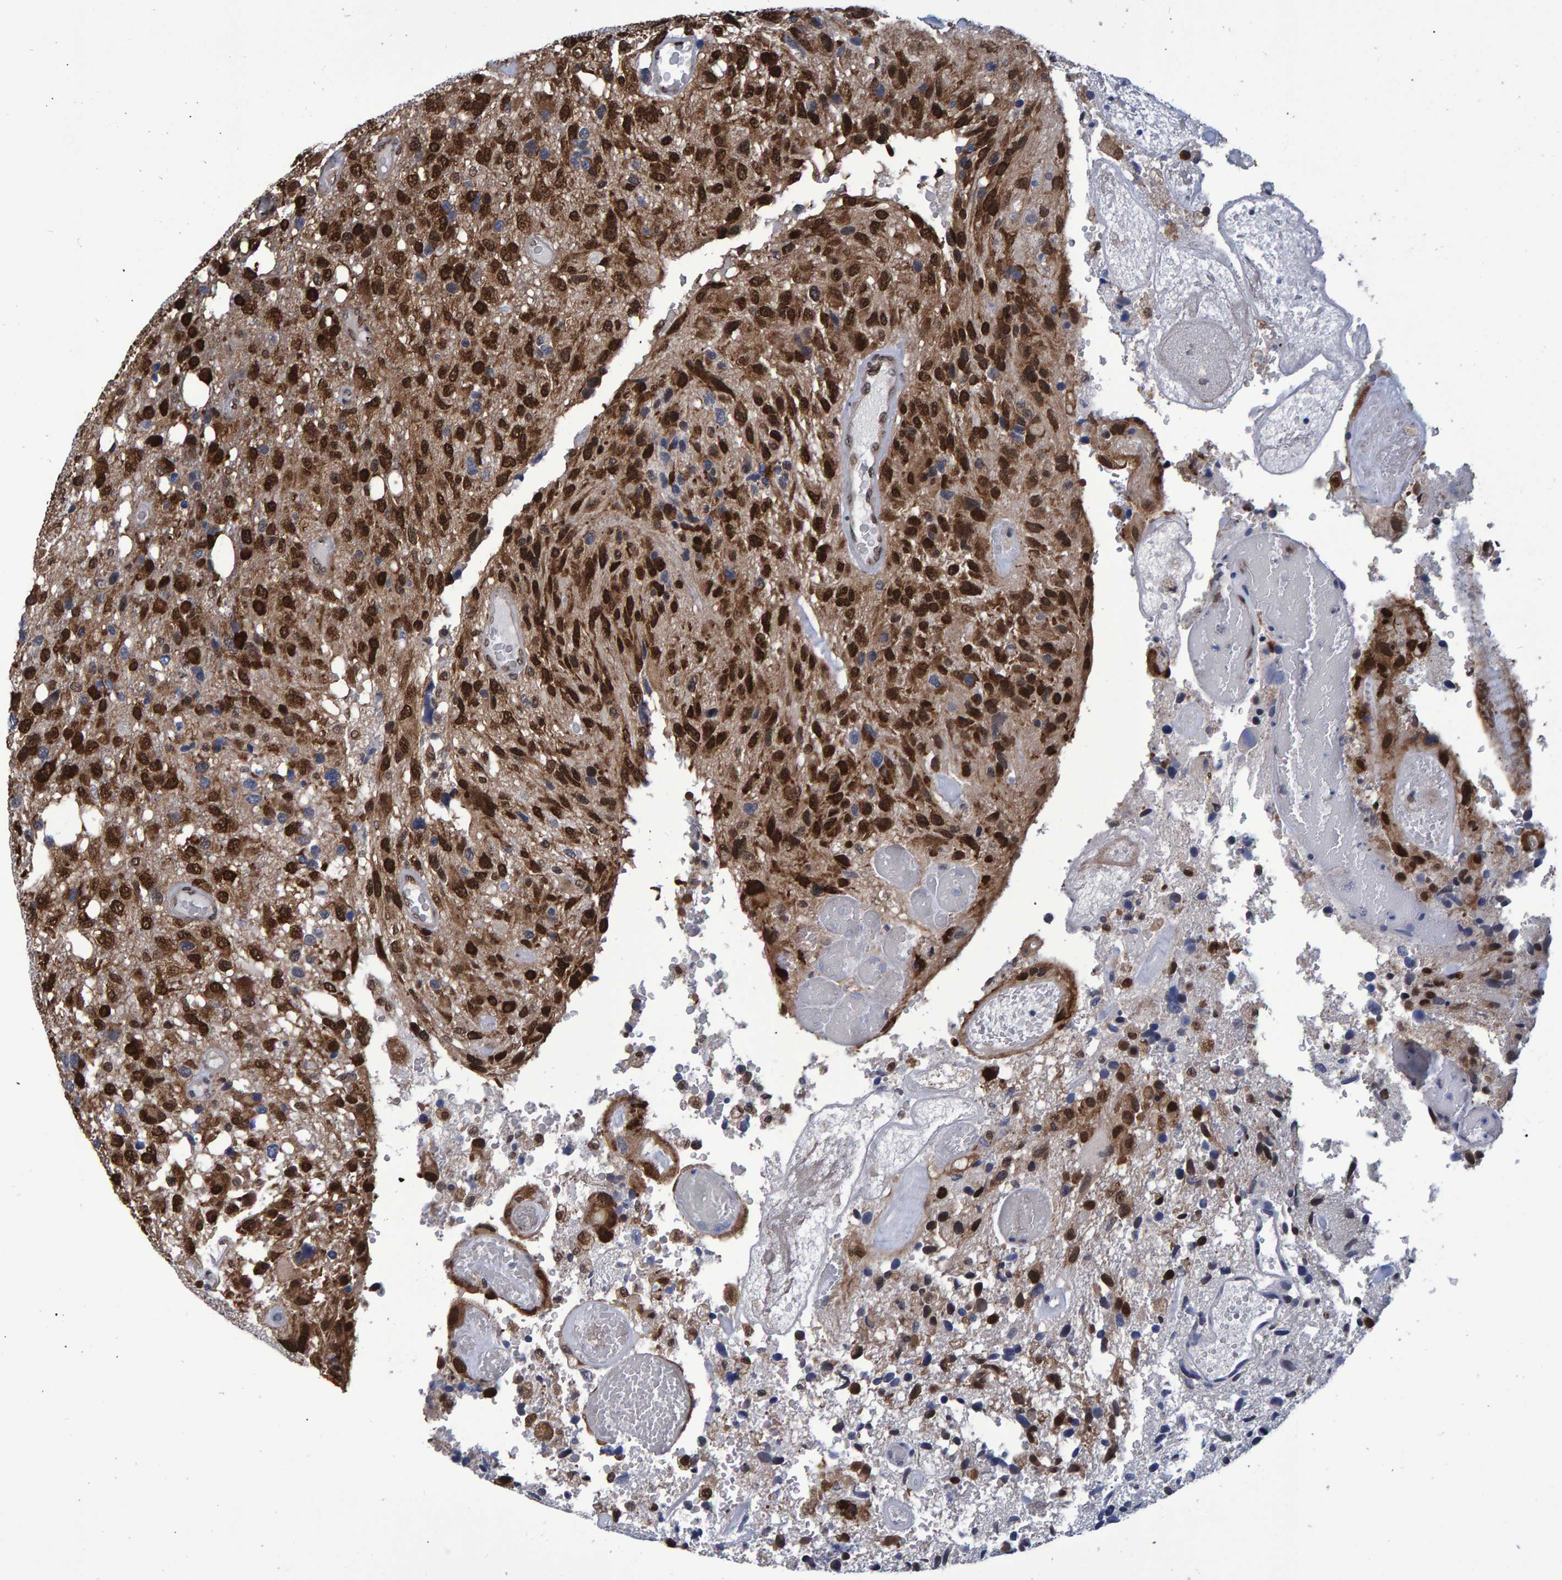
{"staining": {"intensity": "strong", "quantity": ">75%", "location": "cytoplasmic/membranous,nuclear"}, "tissue": "glioma", "cell_type": "Tumor cells", "image_type": "cancer", "snomed": [{"axis": "morphology", "description": "Glioma, malignant, High grade"}, {"axis": "topography", "description": "Brain"}], "caption": "Immunohistochemical staining of malignant high-grade glioma reveals high levels of strong cytoplasmic/membranous and nuclear protein positivity in approximately >75% of tumor cells. (DAB IHC, brown staining for protein, blue staining for nuclei).", "gene": "QKI", "patient": {"sex": "female", "age": 58}}